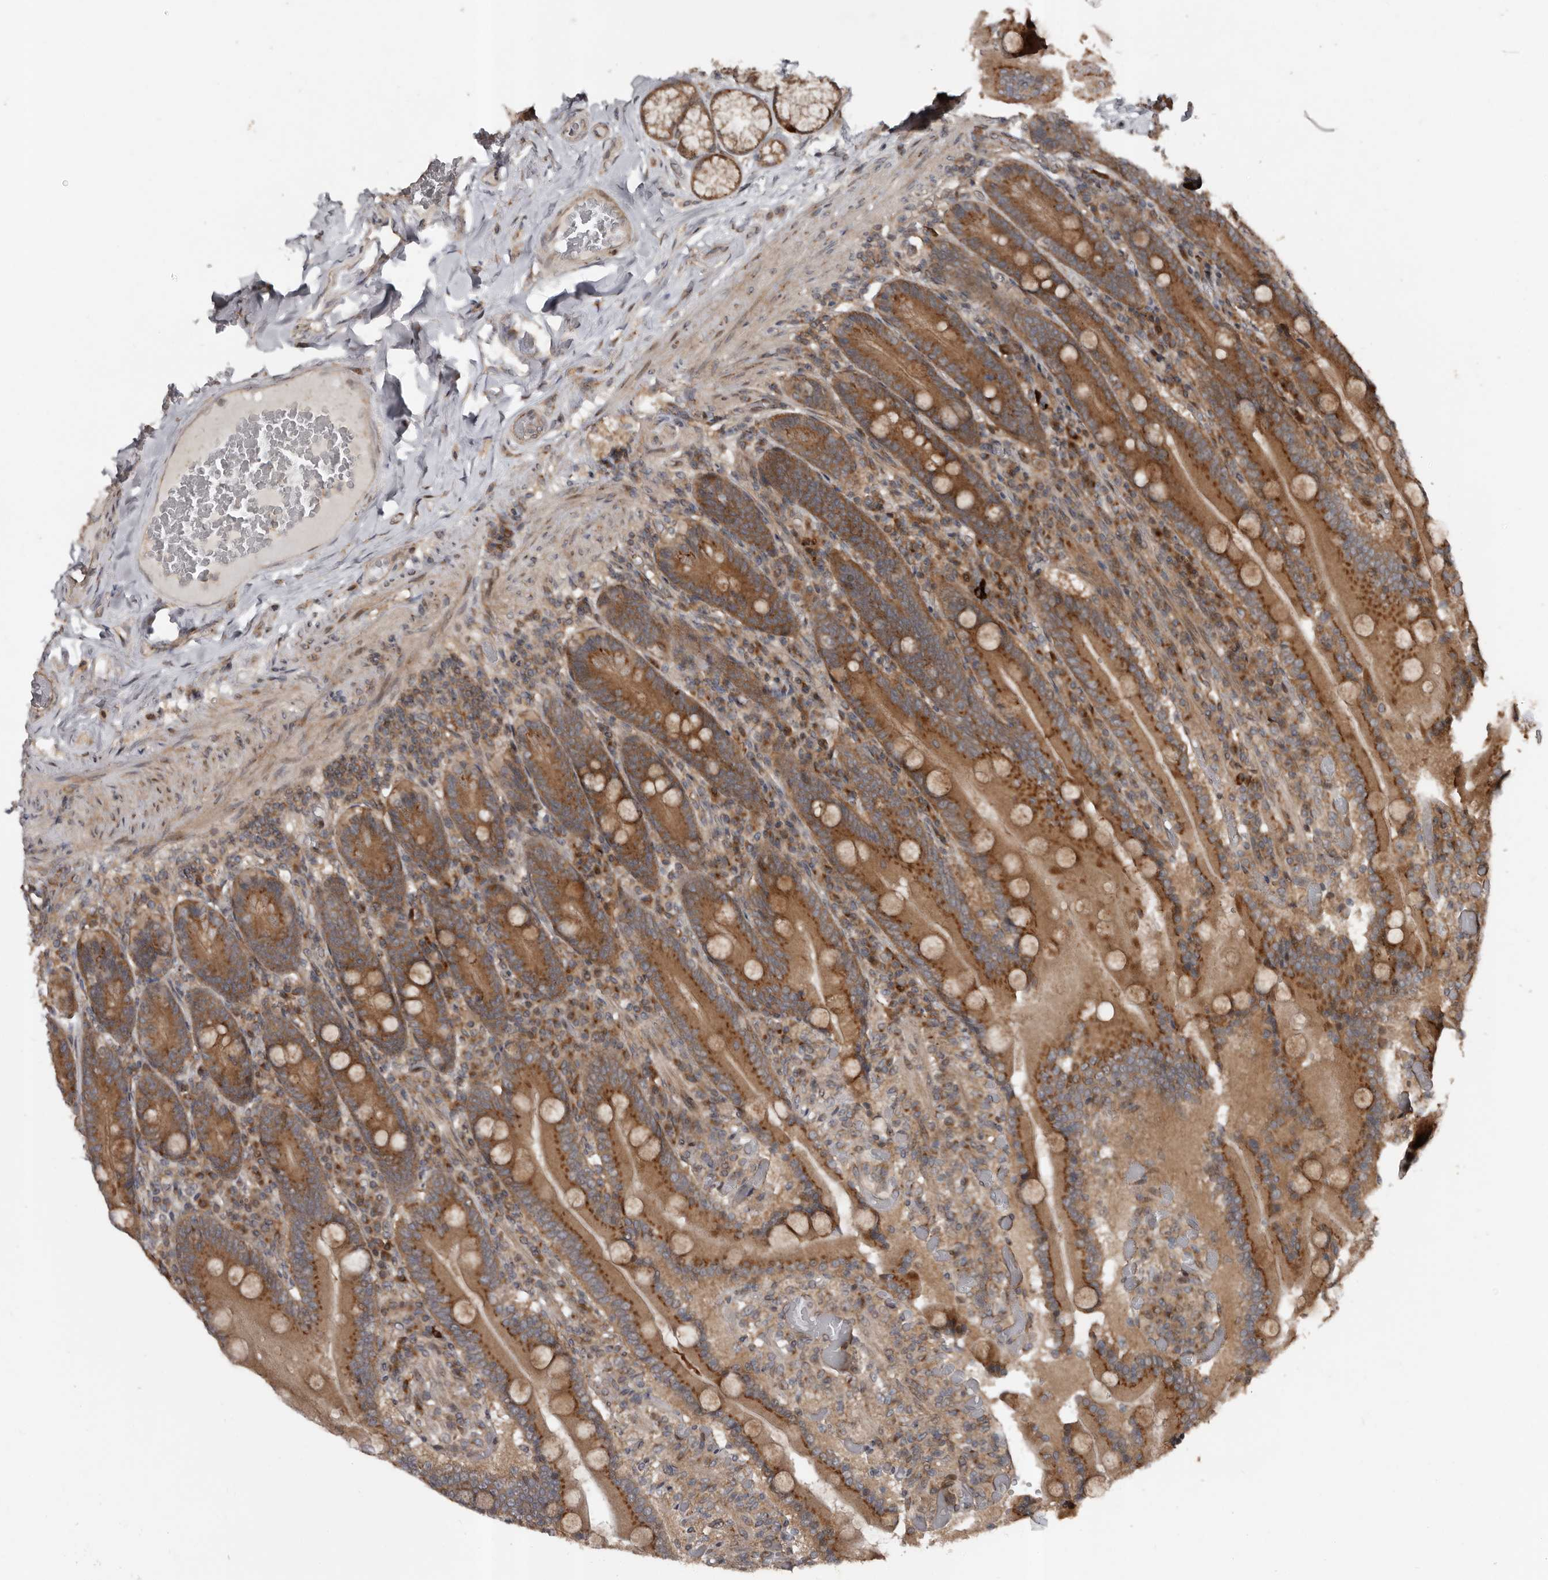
{"staining": {"intensity": "strong", "quantity": ">75%", "location": "cytoplasmic/membranous"}, "tissue": "duodenum", "cell_type": "Glandular cells", "image_type": "normal", "snomed": [{"axis": "morphology", "description": "Normal tissue, NOS"}, {"axis": "topography", "description": "Duodenum"}], "caption": "High-power microscopy captured an IHC micrograph of unremarkable duodenum, revealing strong cytoplasmic/membranous staining in approximately >75% of glandular cells. (brown staining indicates protein expression, while blue staining denotes nuclei).", "gene": "CCDC190", "patient": {"sex": "female", "age": 62}}